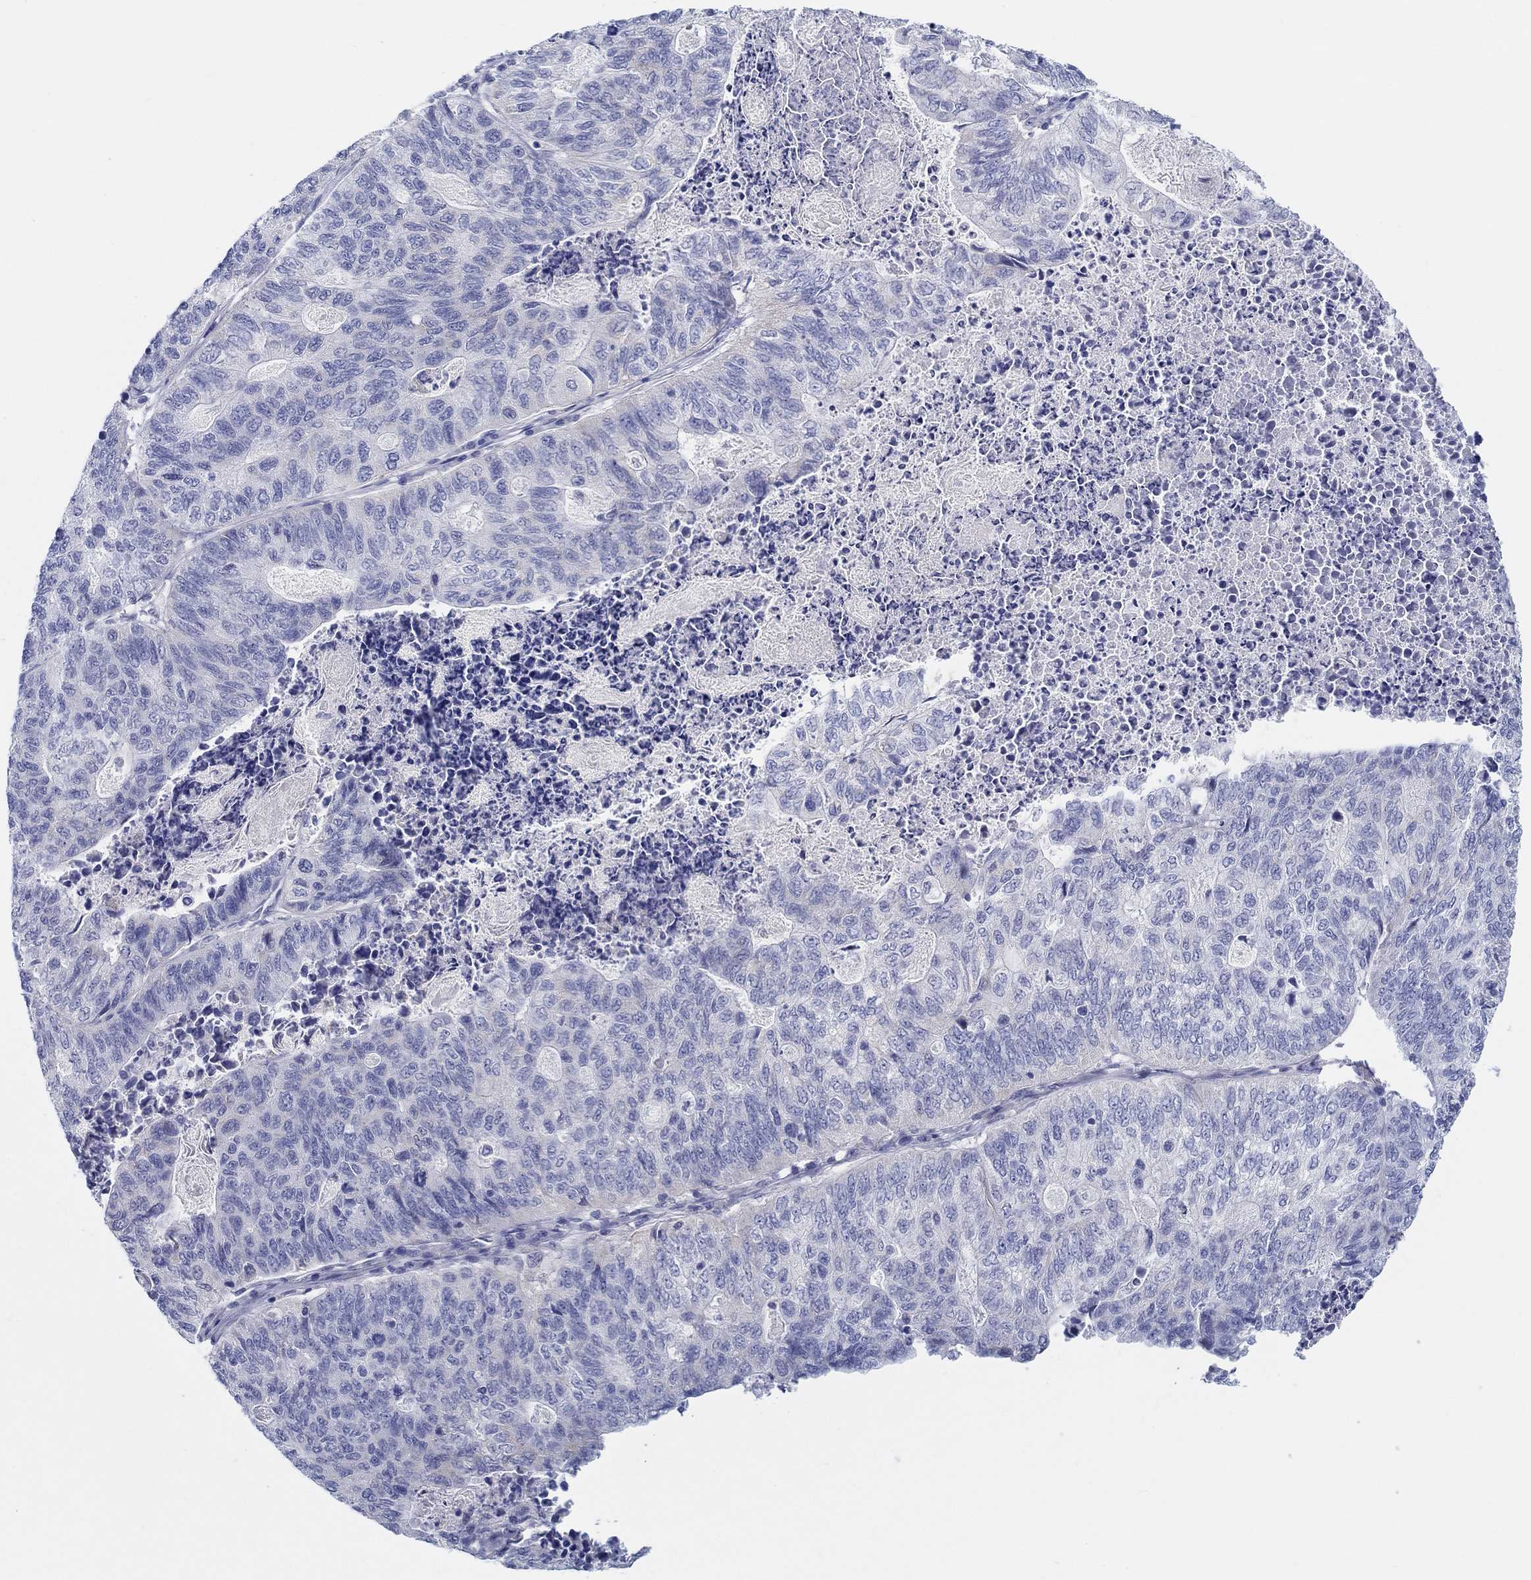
{"staining": {"intensity": "negative", "quantity": "none", "location": "none"}, "tissue": "stomach cancer", "cell_type": "Tumor cells", "image_type": "cancer", "snomed": [{"axis": "morphology", "description": "Adenocarcinoma, NOS"}, {"axis": "topography", "description": "Stomach, upper"}], "caption": "Tumor cells show no significant protein staining in adenocarcinoma (stomach). Brightfield microscopy of immunohistochemistry (IHC) stained with DAB (3,3'-diaminobenzidine) (brown) and hematoxylin (blue), captured at high magnification.", "gene": "HAPLN4", "patient": {"sex": "female", "age": 67}}